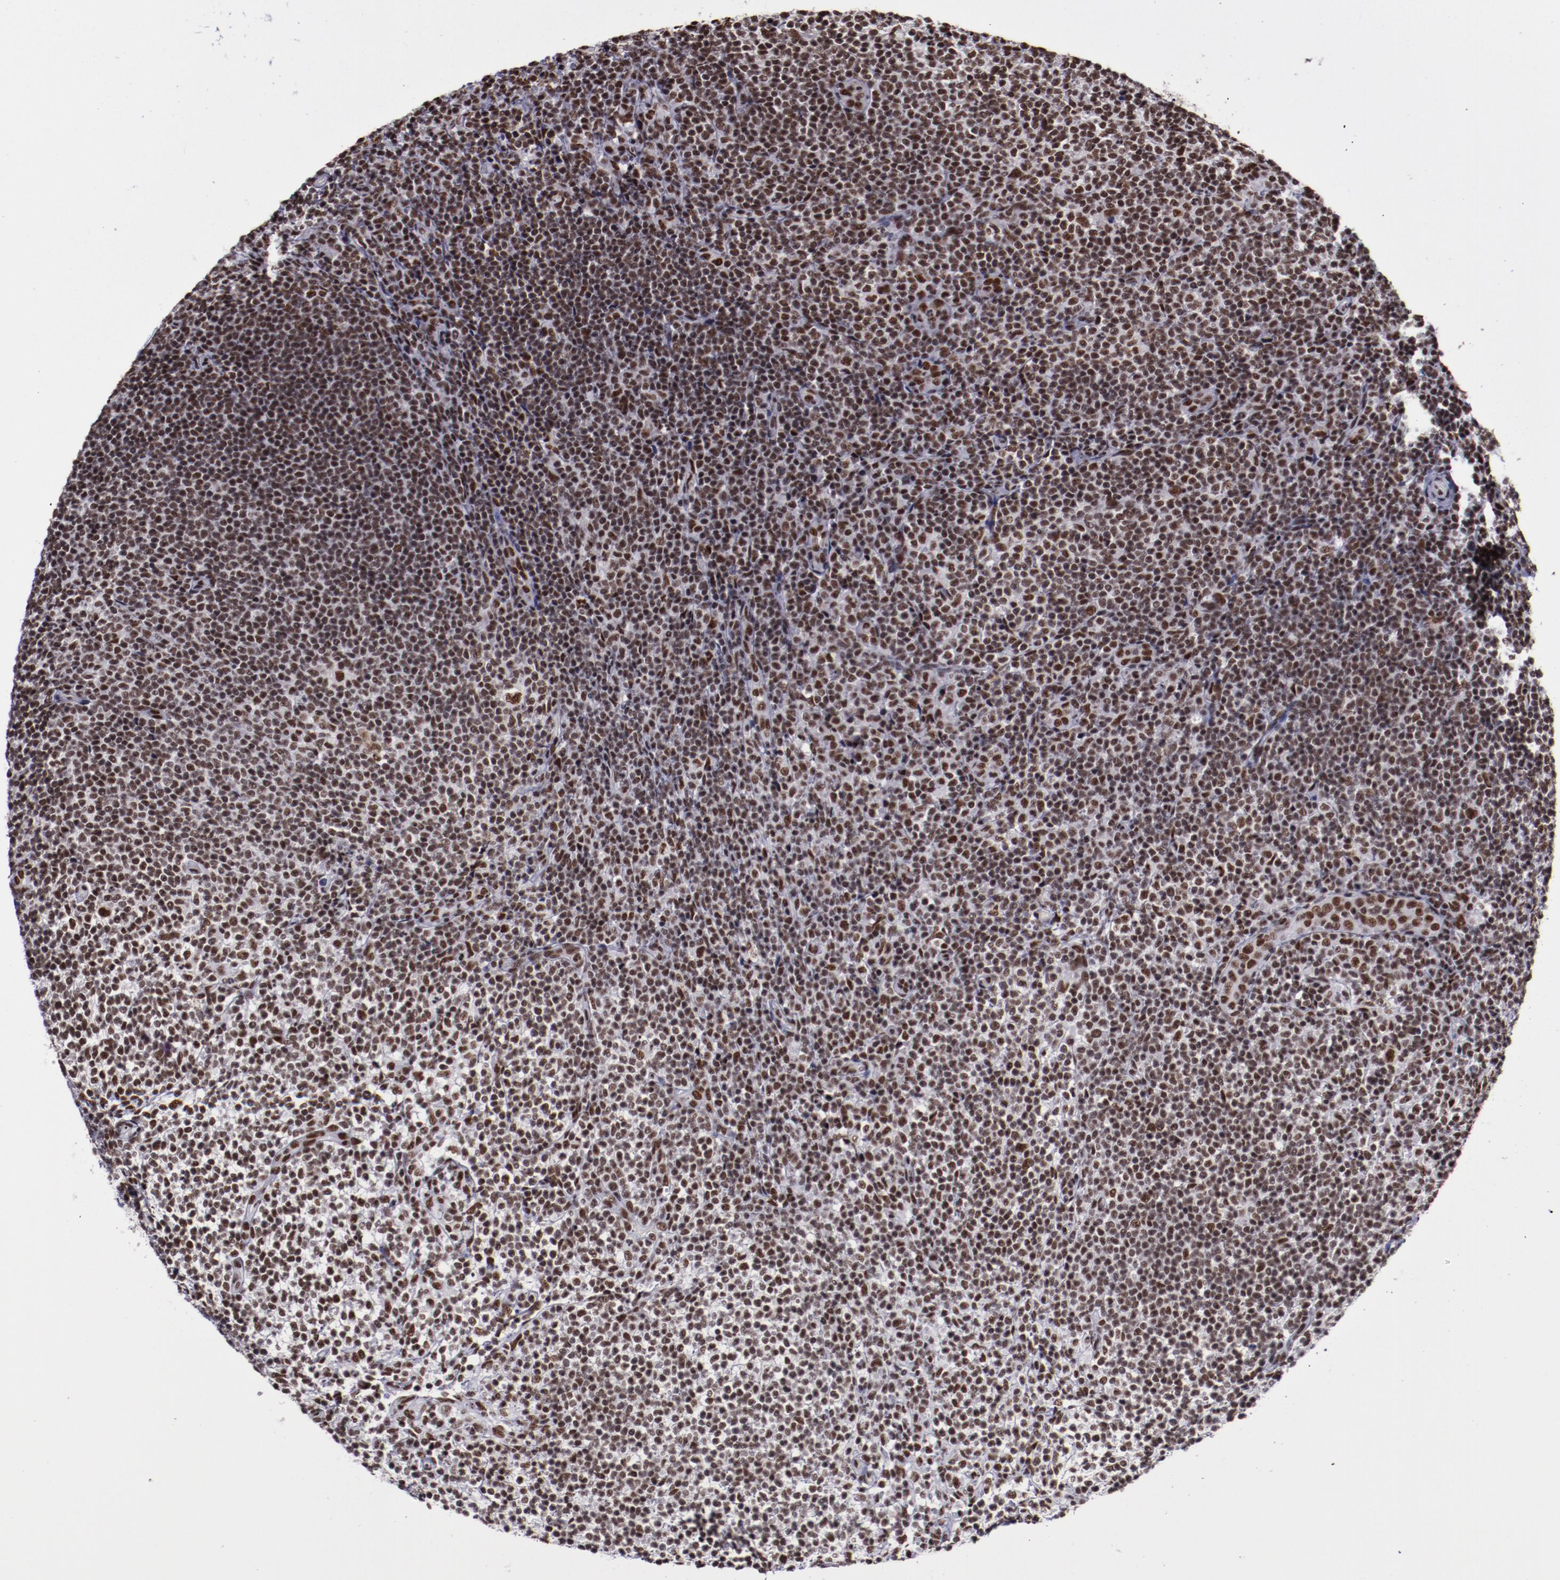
{"staining": {"intensity": "moderate", "quantity": ">75%", "location": "nuclear"}, "tissue": "lymphoma", "cell_type": "Tumor cells", "image_type": "cancer", "snomed": [{"axis": "morphology", "description": "Malignant lymphoma, non-Hodgkin's type, Low grade"}, {"axis": "topography", "description": "Lymph node"}], "caption": "This micrograph displays immunohistochemistry staining of human lymphoma, with medium moderate nuclear positivity in approximately >75% of tumor cells.", "gene": "ERH", "patient": {"sex": "female", "age": 76}}